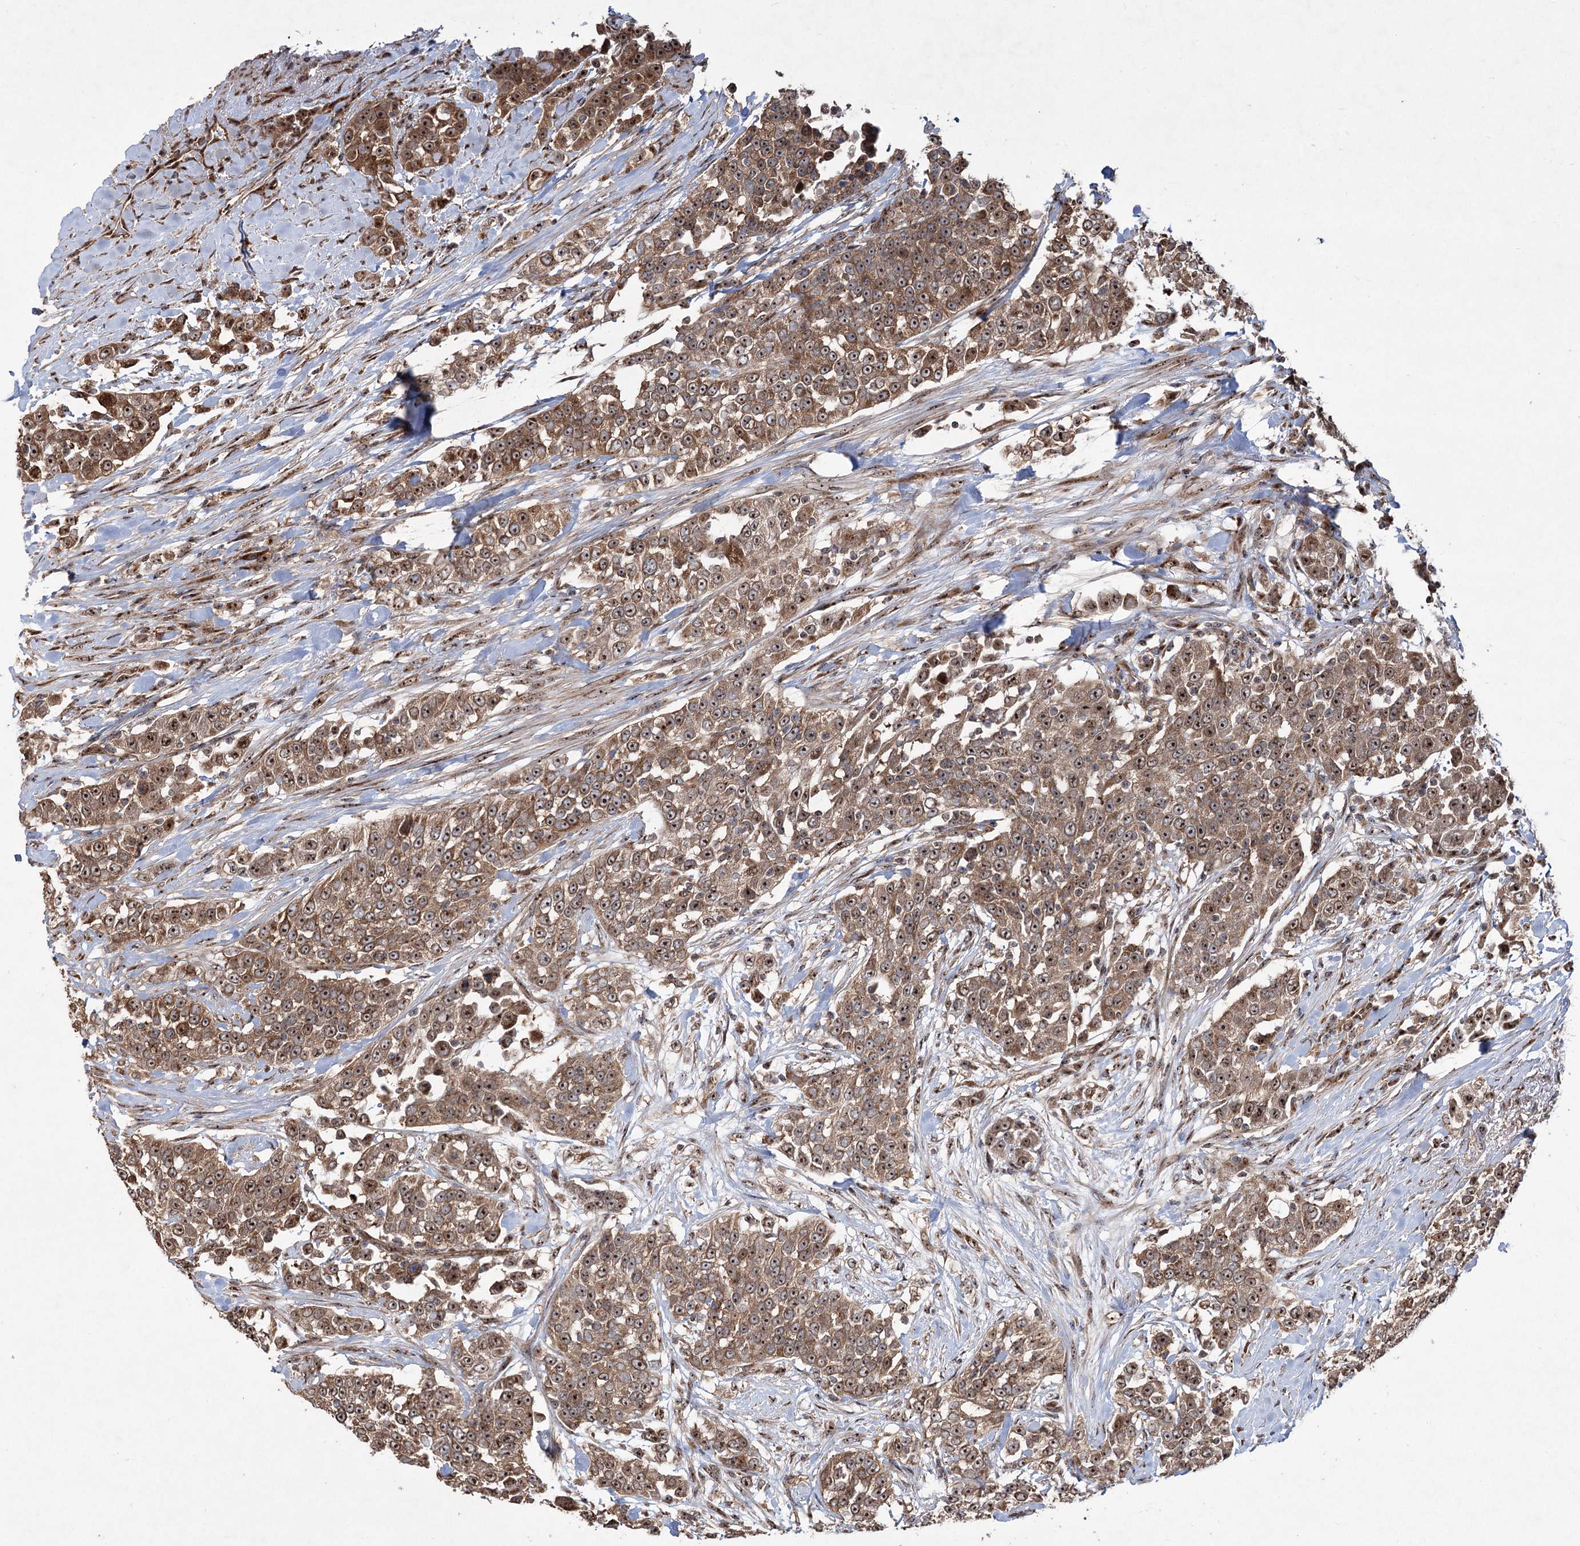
{"staining": {"intensity": "moderate", "quantity": ">75%", "location": "cytoplasmic/membranous,nuclear"}, "tissue": "urothelial cancer", "cell_type": "Tumor cells", "image_type": "cancer", "snomed": [{"axis": "morphology", "description": "Urothelial carcinoma, High grade"}, {"axis": "topography", "description": "Urinary bladder"}], "caption": "Urothelial cancer stained with a brown dye demonstrates moderate cytoplasmic/membranous and nuclear positive positivity in about >75% of tumor cells.", "gene": "SERINC5", "patient": {"sex": "female", "age": 80}}